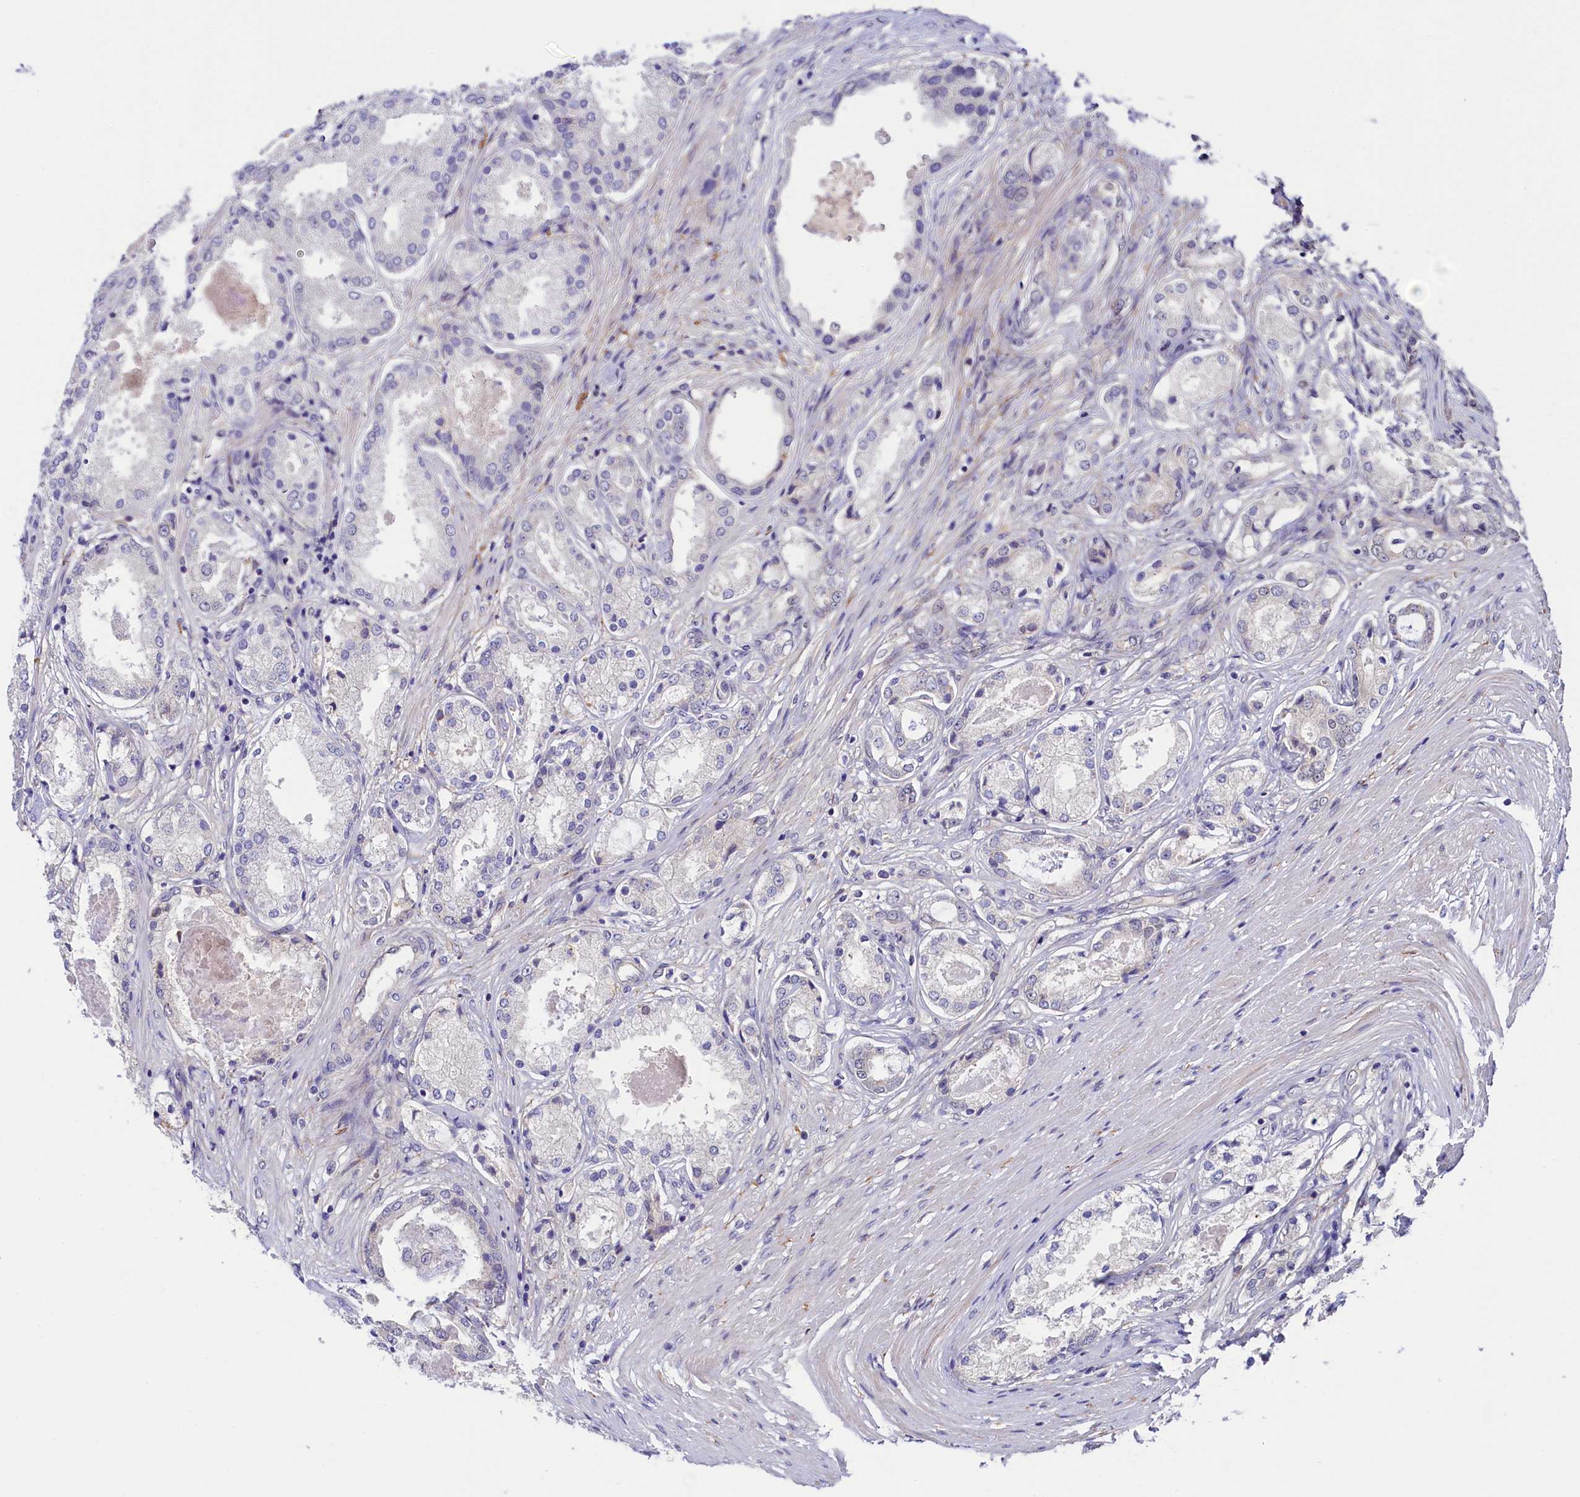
{"staining": {"intensity": "negative", "quantity": "none", "location": "none"}, "tissue": "prostate cancer", "cell_type": "Tumor cells", "image_type": "cancer", "snomed": [{"axis": "morphology", "description": "Adenocarcinoma, Low grade"}, {"axis": "topography", "description": "Prostate"}], "caption": "Immunohistochemistry (IHC) photomicrograph of adenocarcinoma (low-grade) (prostate) stained for a protein (brown), which shows no expression in tumor cells. (Brightfield microscopy of DAB (3,3'-diaminobenzidine) immunohistochemistry (IHC) at high magnification).", "gene": "FLYWCH2", "patient": {"sex": "male", "age": 68}}